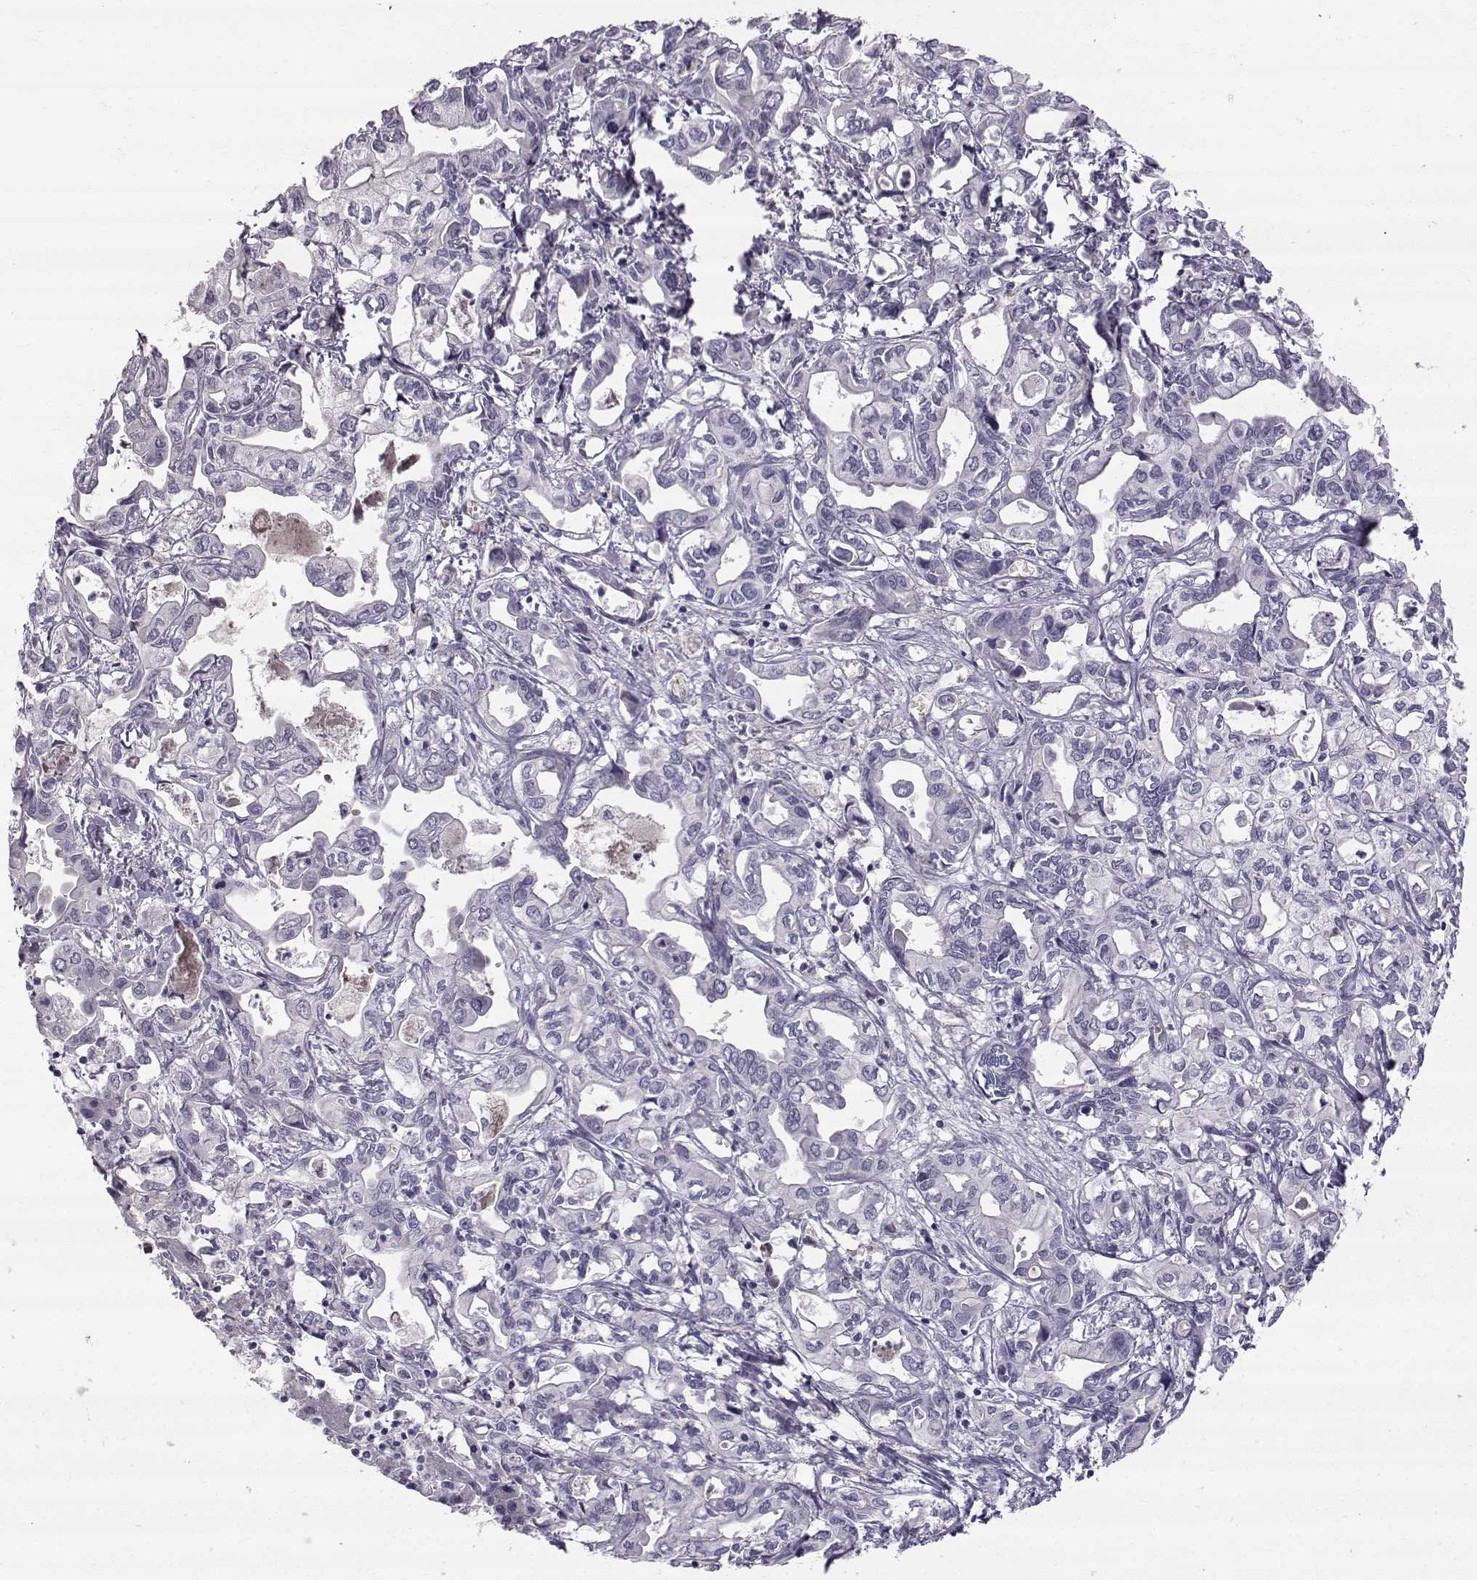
{"staining": {"intensity": "negative", "quantity": "none", "location": "none"}, "tissue": "liver cancer", "cell_type": "Tumor cells", "image_type": "cancer", "snomed": [{"axis": "morphology", "description": "Cholangiocarcinoma"}, {"axis": "topography", "description": "Liver"}], "caption": "Liver cancer was stained to show a protein in brown. There is no significant staining in tumor cells.", "gene": "QPCT", "patient": {"sex": "female", "age": 64}}